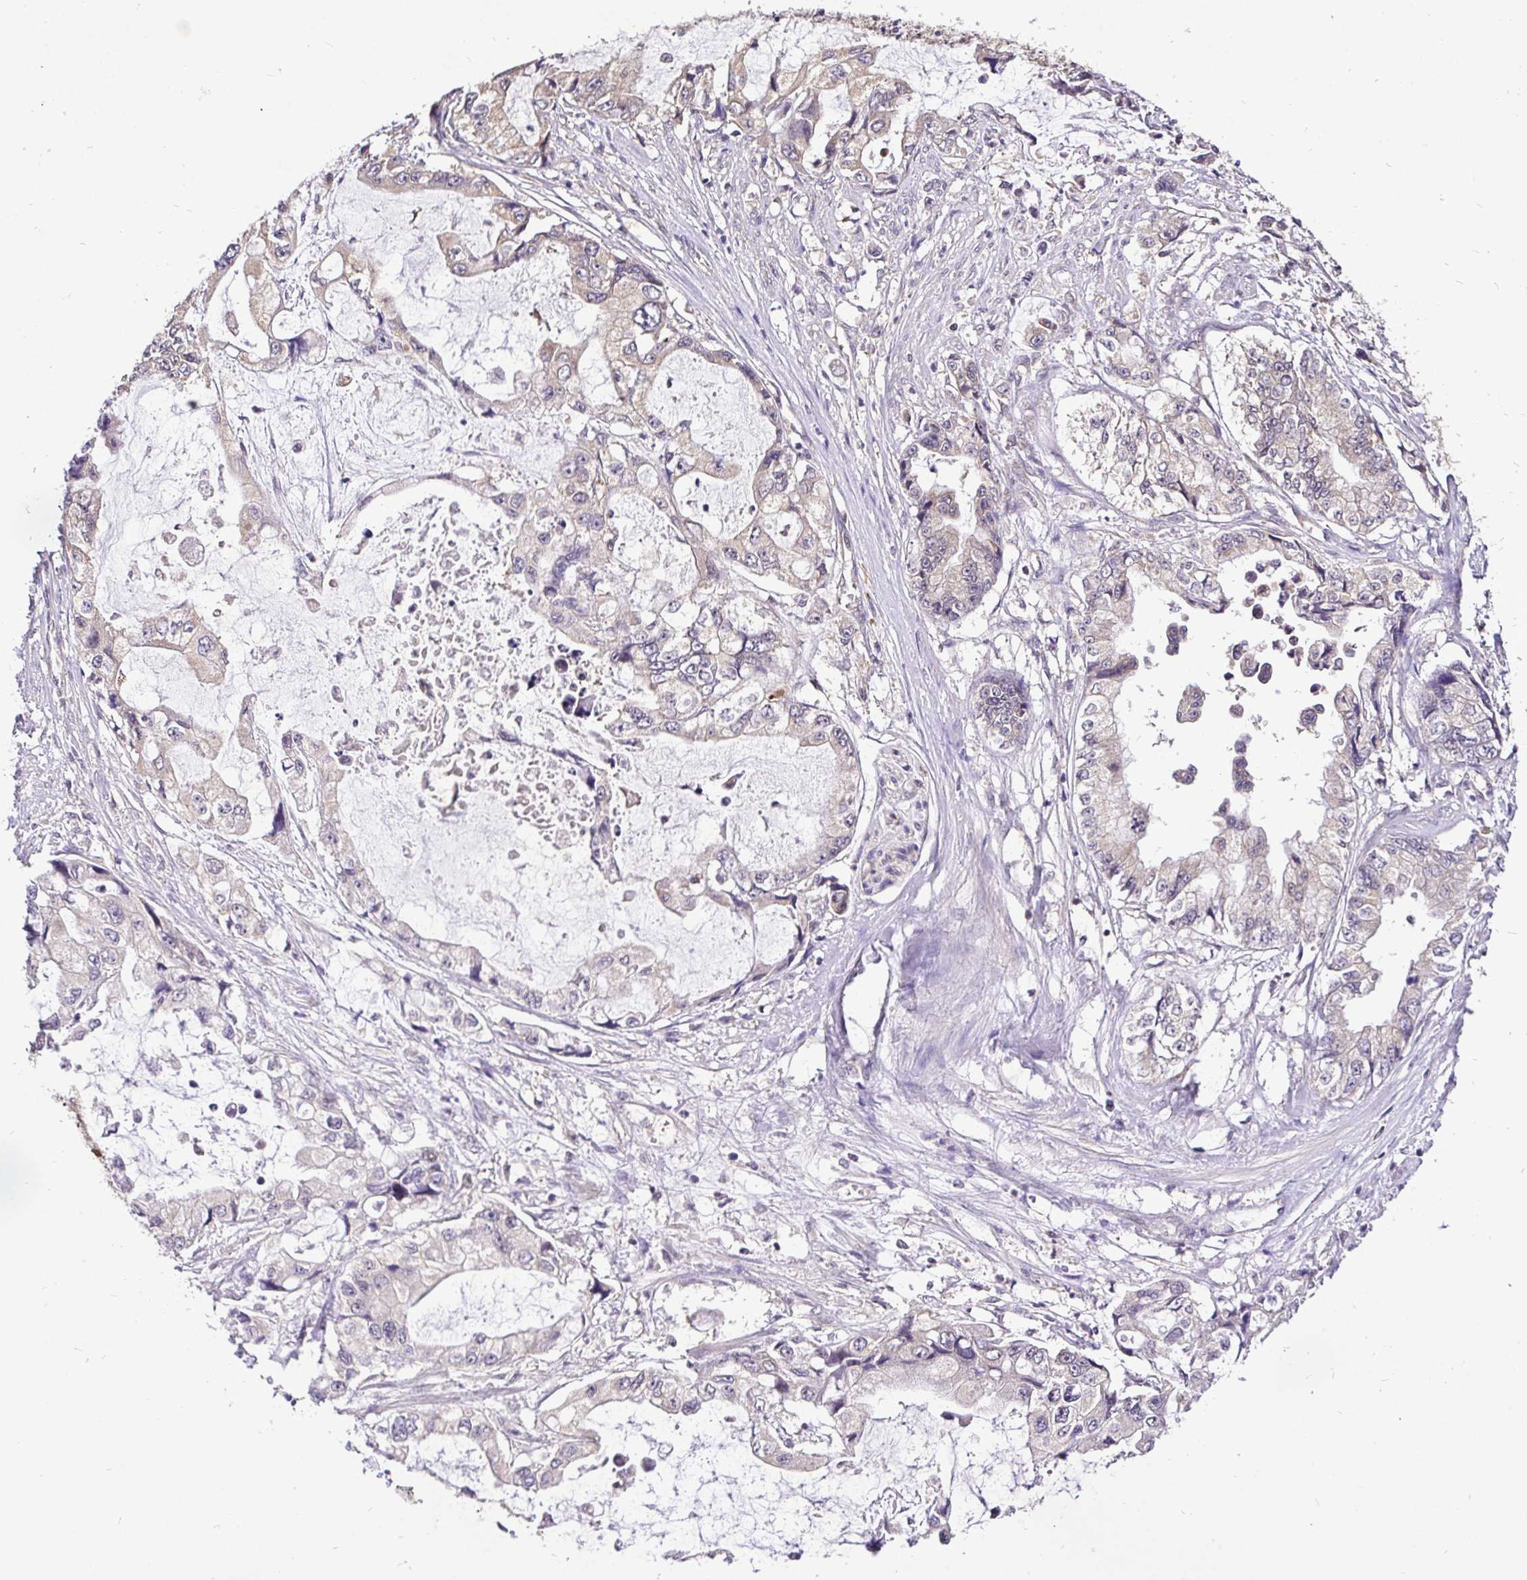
{"staining": {"intensity": "weak", "quantity": "25%-75%", "location": "cytoplasmic/membranous"}, "tissue": "stomach cancer", "cell_type": "Tumor cells", "image_type": "cancer", "snomed": [{"axis": "morphology", "description": "Adenocarcinoma, NOS"}, {"axis": "topography", "description": "Pancreas"}, {"axis": "topography", "description": "Stomach, upper"}, {"axis": "topography", "description": "Stomach"}], "caption": "Human stomach cancer stained with a protein marker reveals weak staining in tumor cells.", "gene": "UBE2M", "patient": {"sex": "male", "age": 77}}